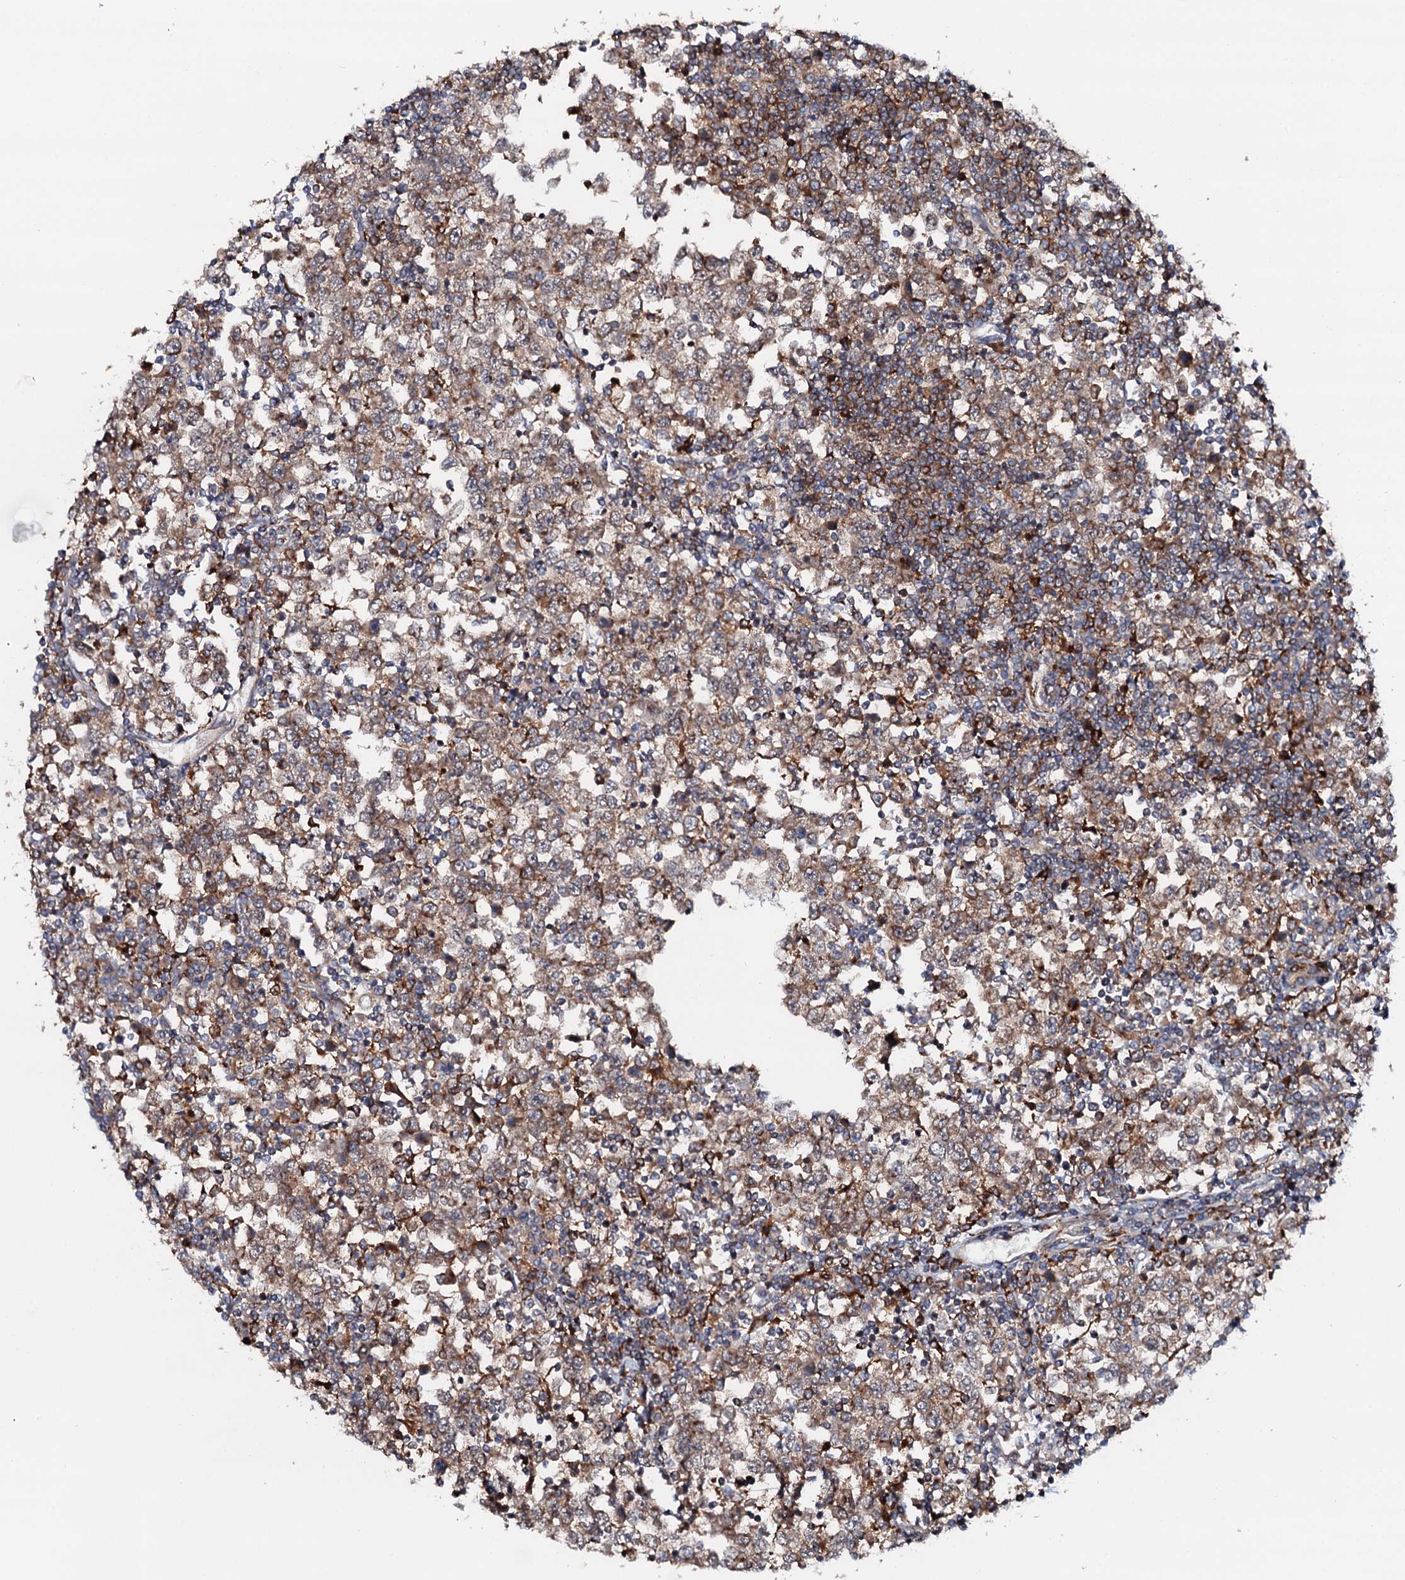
{"staining": {"intensity": "strong", "quantity": "25%-75%", "location": "cytoplasmic/membranous"}, "tissue": "testis cancer", "cell_type": "Tumor cells", "image_type": "cancer", "snomed": [{"axis": "morphology", "description": "Seminoma, NOS"}, {"axis": "topography", "description": "Testis"}], "caption": "Immunohistochemical staining of human testis seminoma demonstrates high levels of strong cytoplasmic/membranous protein expression in approximately 25%-75% of tumor cells.", "gene": "VAMP8", "patient": {"sex": "male", "age": 65}}